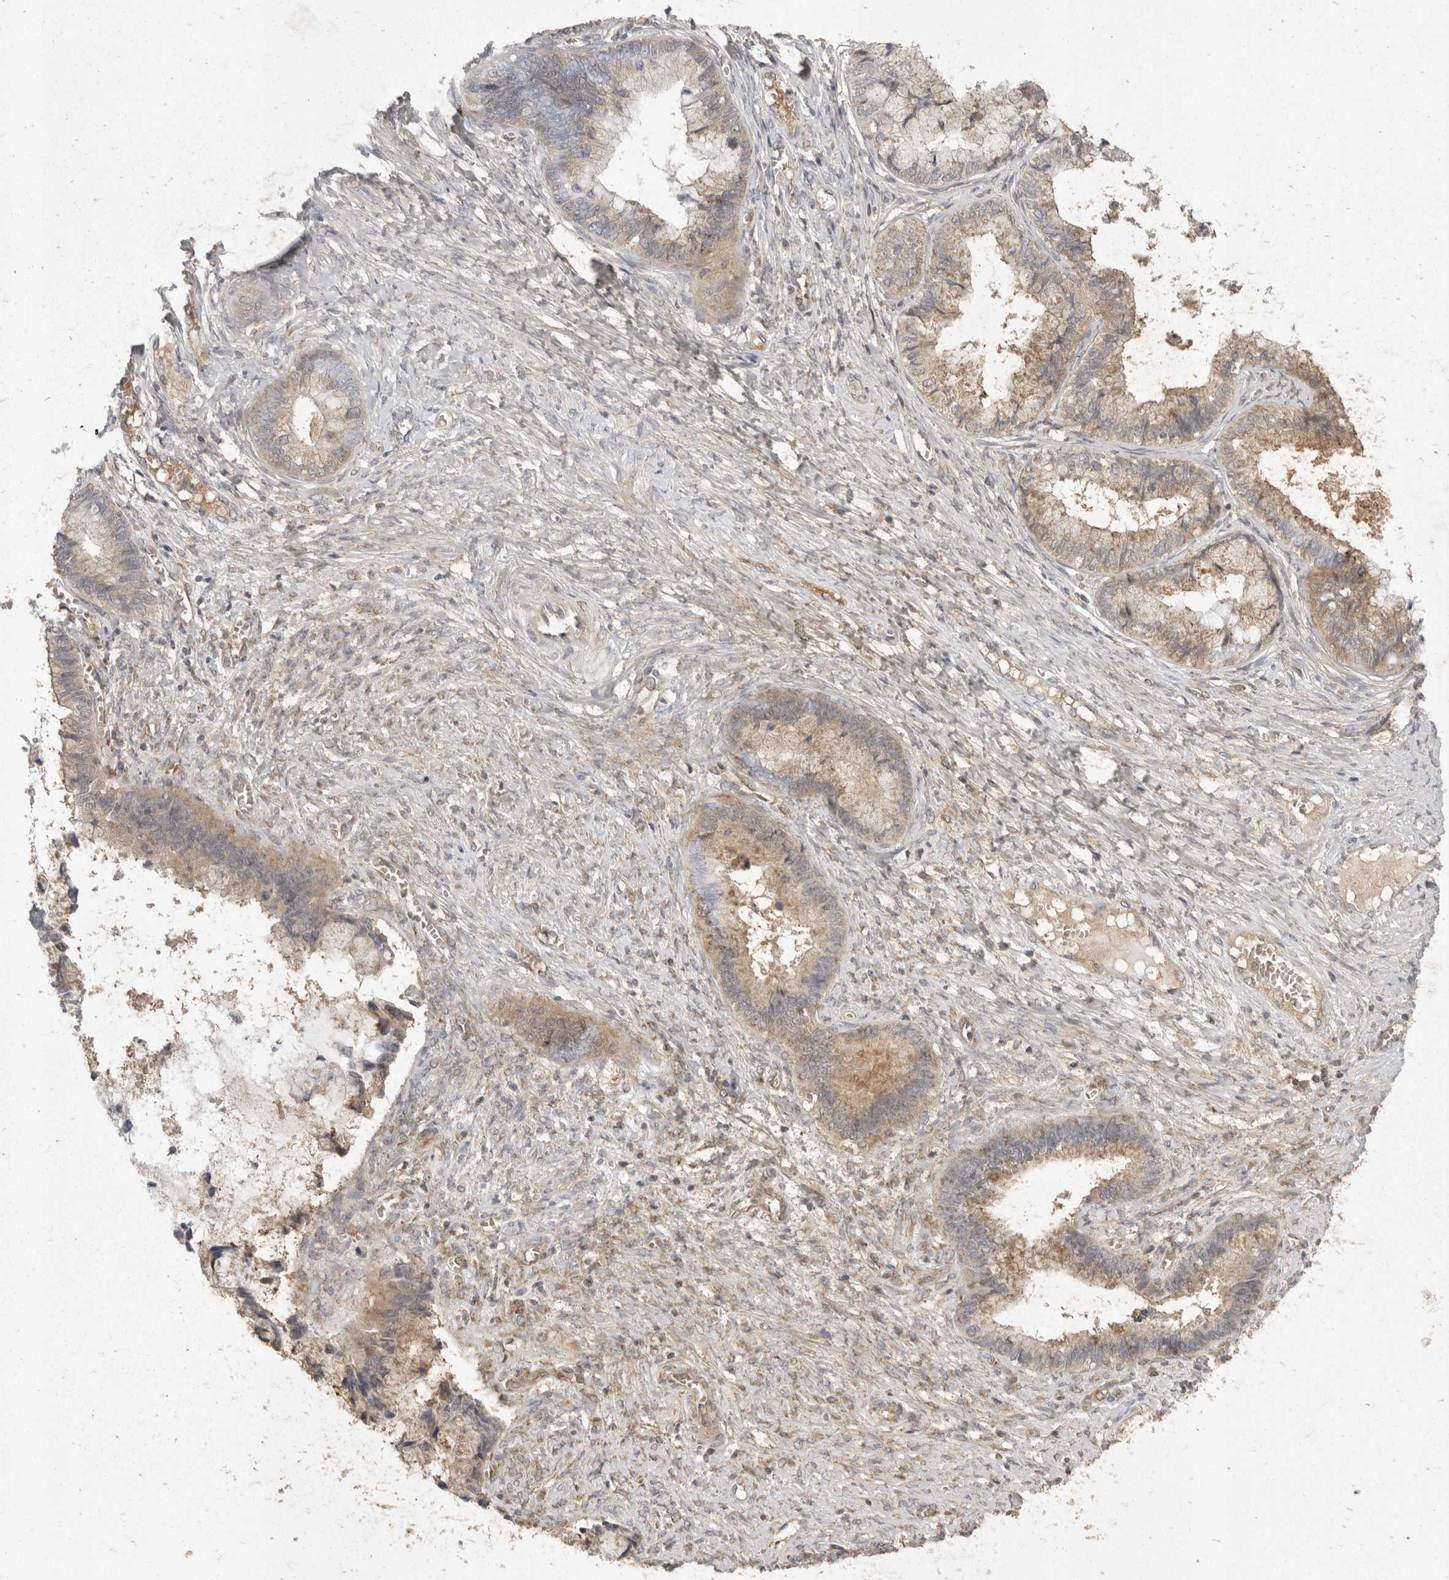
{"staining": {"intensity": "weak", "quantity": ">75%", "location": "cytoplasmic/membranous"}, "tissue": "cervical cancer", "cell_type": "Tumor cells", "image_type": "cancer", "snomed": [{"axis": "morphology", "description": "Adenocarcinoma, NOS"}, {"axis": "topography", "description": "Cervix"}], "caption": "This is a photomicrograph of immunohistochemistry staining of cervical cancer, which shows weak staining in the cytoplasmic/membranous of tumor cells.", "gene": "EIF4G3", "patient": {"sex": "female", "age": 44}}